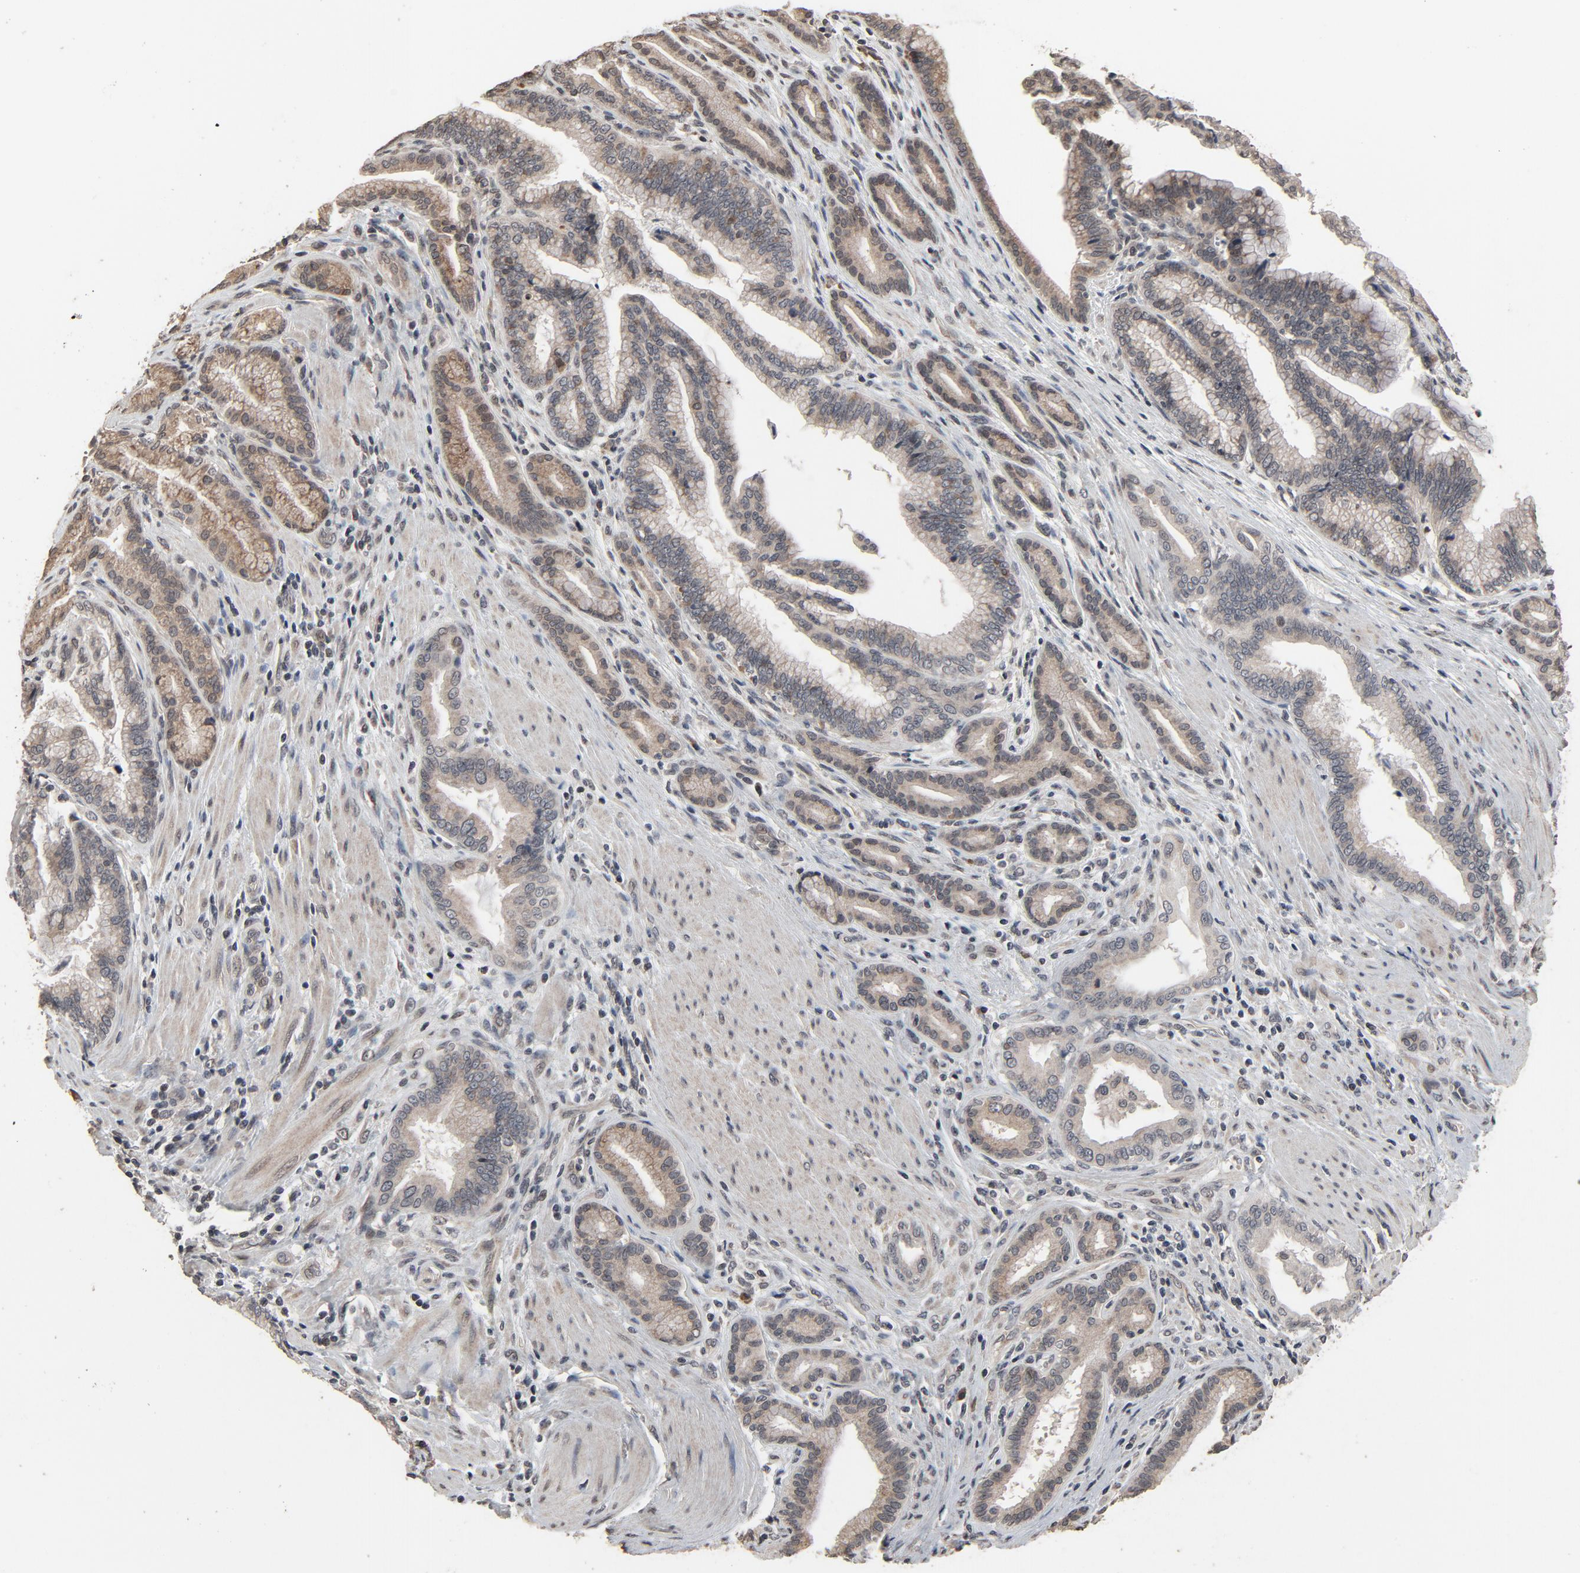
{"staining": {"intensity": "moderate", "quantity": "25%-75%", "location": "cytoplasmic/membranous,nuclear"}, "tissue": "pancreatic cancer", "cell_type": "Tumor cells", "image_type": "cancer", "snomed": [{"axis": "morphology", "description": "Adenocarcinoma, NOS"}, {"axis": "topography", "description": "Pancreas"}], "caption": "Pancreatic cancer stained with a brown dye reveals moderate cytoplasmic/membranous and nuclear positive positivity in about 25%-75% of tumor cells.", "gene": "POM121", "patient": {"sex": "female", "age": 64}}